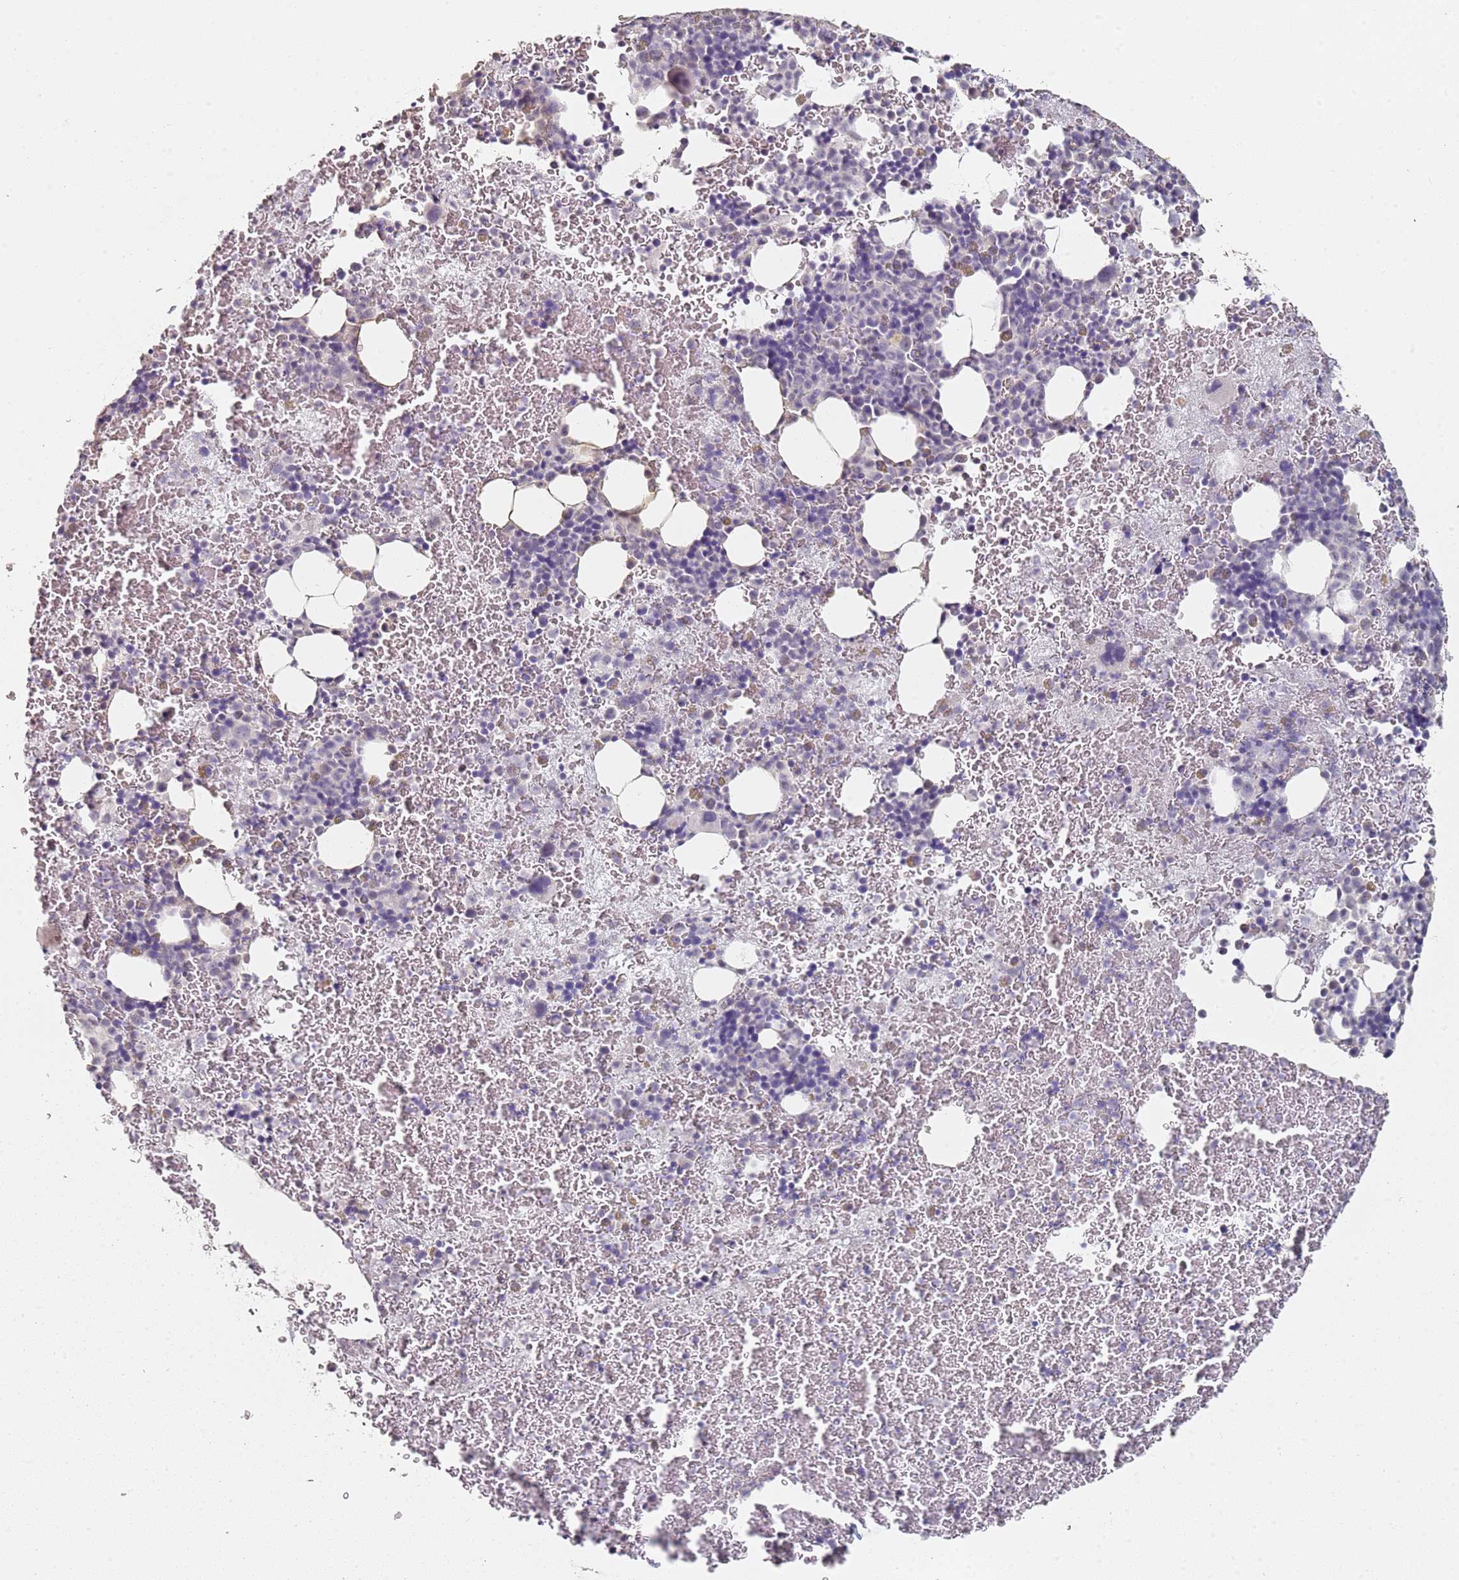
{"staining": {"intensity": "negative", "quantity": "none", "location": "none"}, "tissue": "bone marrow", "cell_type": "Hematopoietic cells", "image_type": "normal", "snomed": [{"axis": "morphology", "description": "Normal tissue, NOS"}, {"axis": "topography", "description": "Bone marrow"}], "caption": "Immunohistochemical staining of benign bone marrow shows no significant expression in hematopoietic cells. (DAB (3,3'-diaminobenzidine) immunohistochemistry (IHC) with hematoxylin counter stain).", "gene": "DNAH11", "patient": {"sex": "male", "age": 11}}